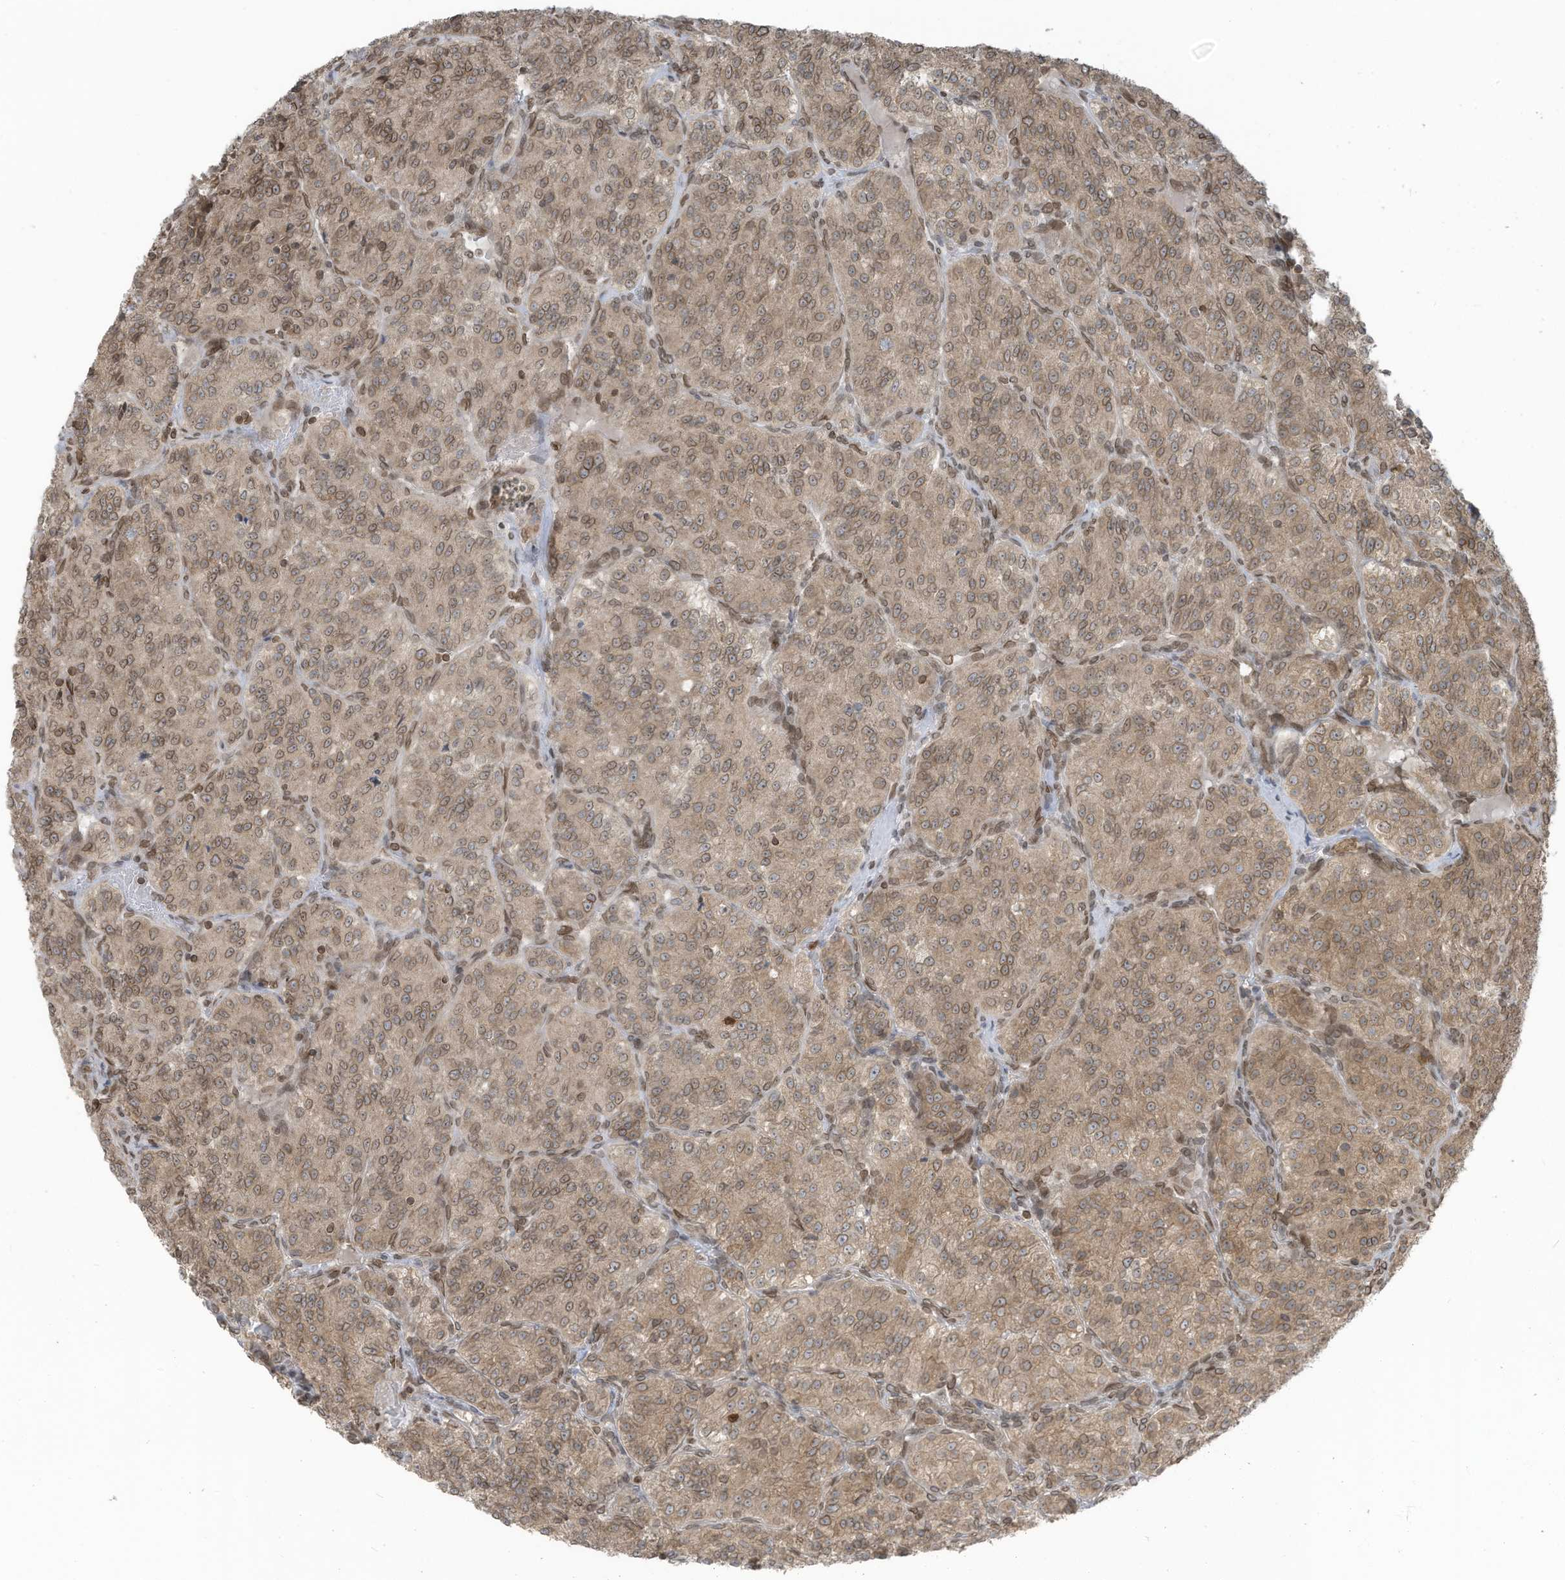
{"staining": {"intensity": "moderate", "quantity": ">75%", "location": "cytoplasmic/membranous,nuclear"}, "tissue": "renal cancer", "cell_type": "Tumor cells", "image_type": "cancer", "snomed": [{"axis": "morphology", "description": "Adenocarcinoma, NOS"}, {"axis": "topography", "description": "Kidney"}], "caption": "Immunohistochemical staining of human renal cancer demonstrates medium levels of moderate cytoplasmic/membranous and nuclear positivity in about >75% of tumor cells. Using DAB (3,3'-diaminobenzidine) (brown) and hematoxylin (blue) stains, captured at high magnification using brightfield microscopy.", "gene": "RABL3", "patient": {"sex": "female", "age": 63}}